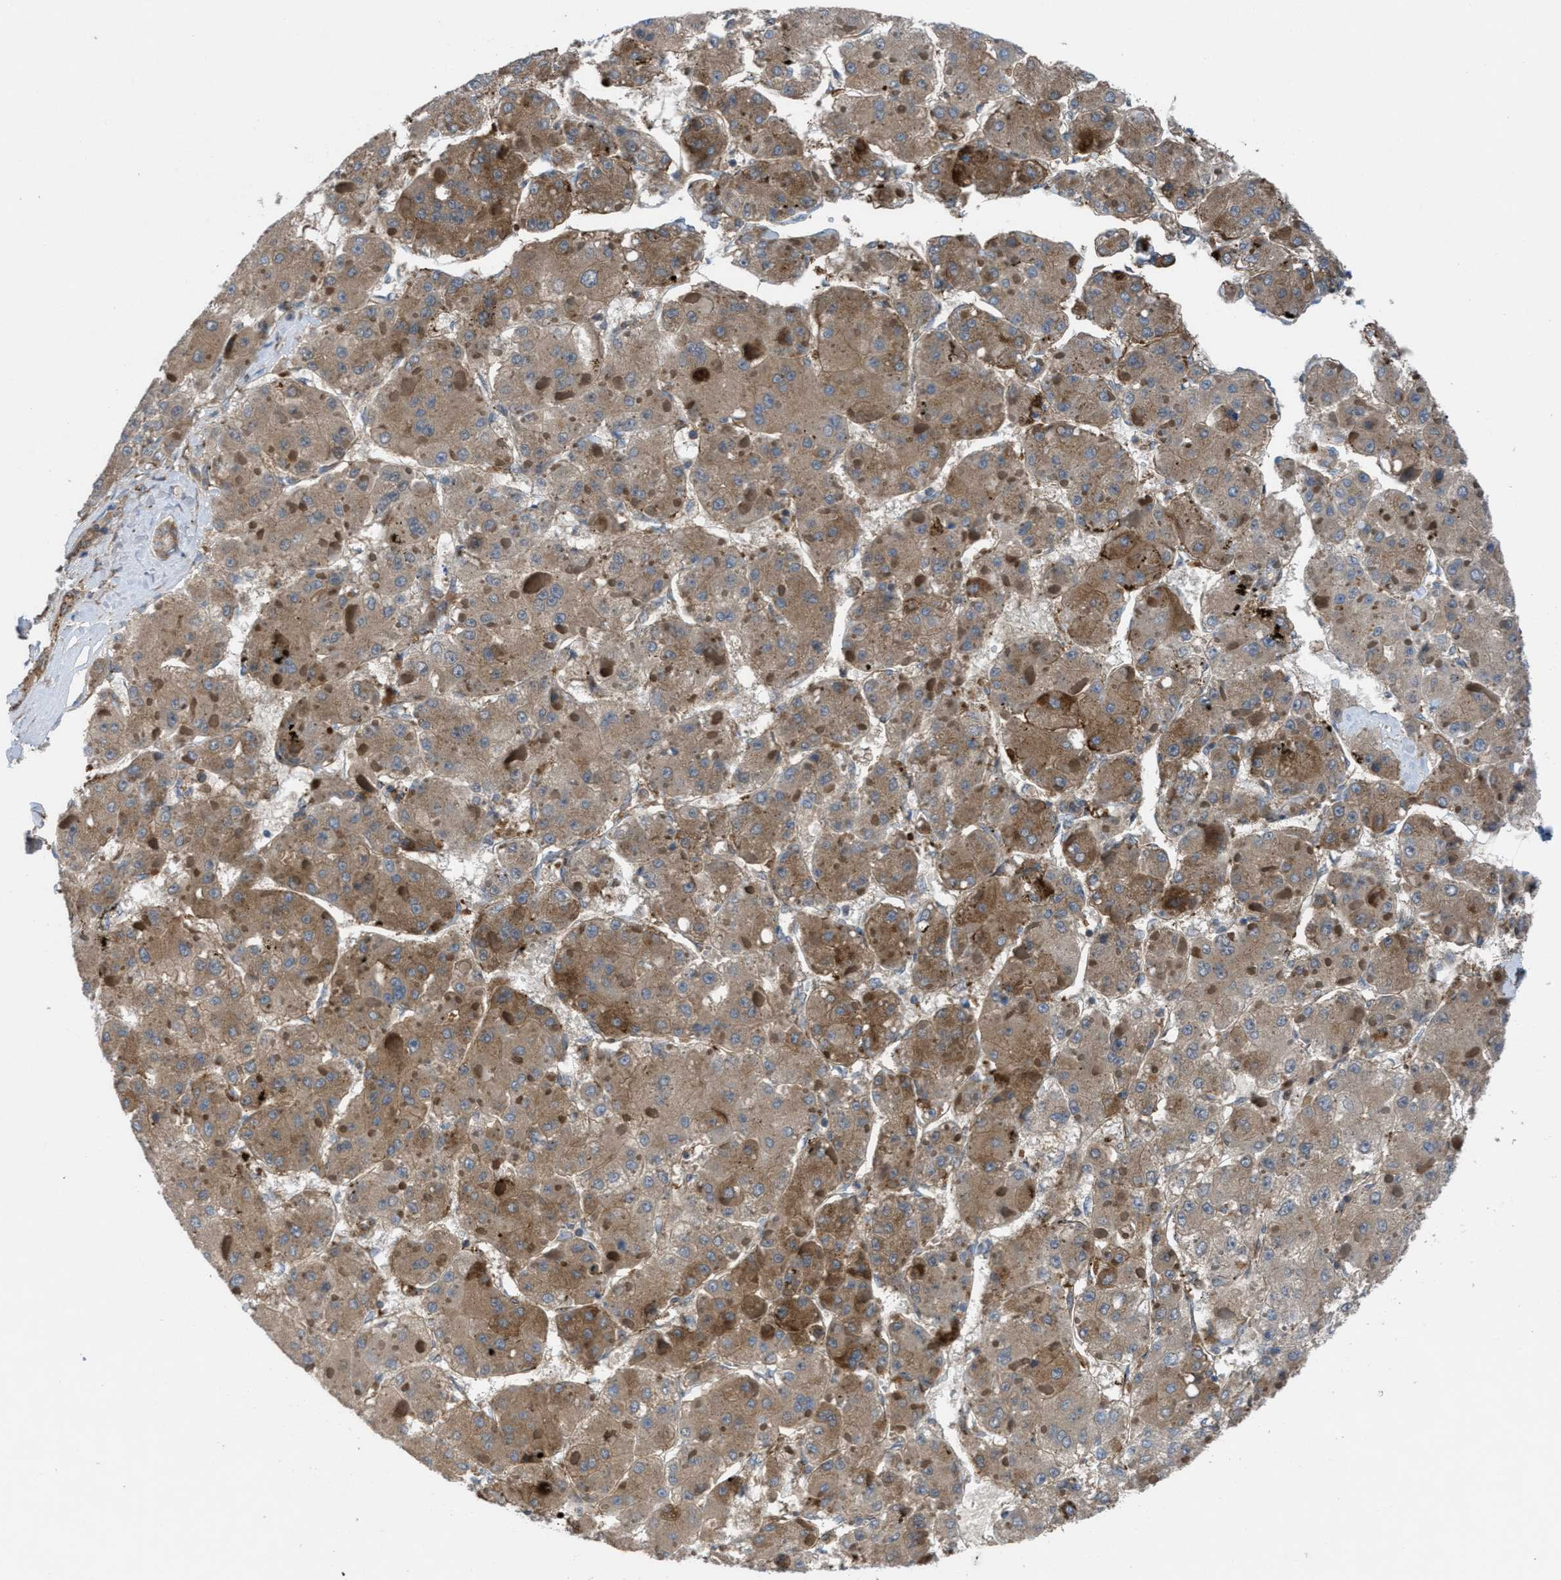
{"staining": {"intensity": "moderate", "quantity": ">75%", "location": "cytoplasmic/membranous"}, "tissue": "liver cancer", "cell_type": "Tumor cells", "image_type": "cancer", "snomed": [{"axis": "morphology", "description": "Carcinoma, Hepatocellular, NOS"}, {"axis": "topography", "description": "Liver"}], "caption": "Brown immunohistochemical staining in human liver cancer (hepatocellular carcinoma) demonstrates moderate cytoplasmic/membranous expression in approximately >75% of tumor cells. The staining was performed using DAB (3,3'-diaminobenzidine), with brown indicating positive protein expression. Nuclei are stained blue with hematoxylin.", "gene": "SLC6A9", "patient": {"sex": "female", "age": 73}}